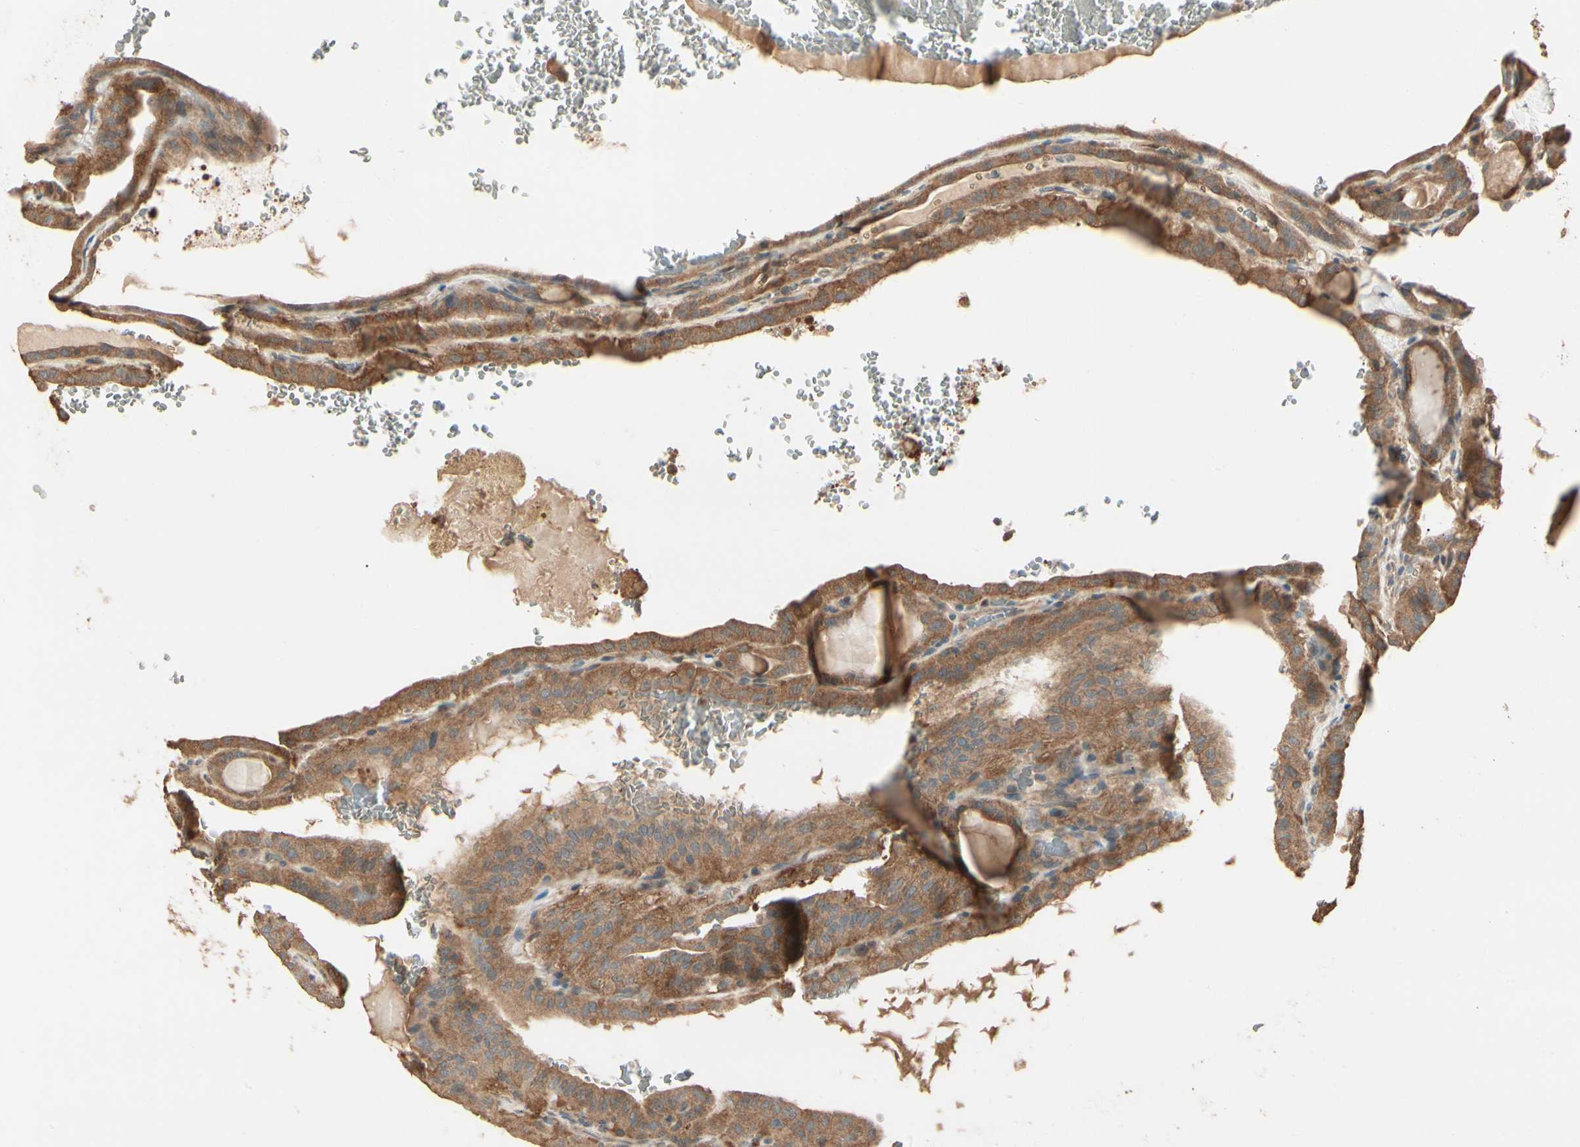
{"staining": {"intensity": "moderate", "quantity": ">75%", "location": "cytoplasmic/membranous"}, "tissue": "thyroid cancer", "cell_type": "Tumor cells", "image_type": "cancer", "snomed": [{"axis": "morphology", "description": "Papillary adenocarcinoma, NOS"}, {"axis": "topography", "description": "Thyroid gland"}], "caption": "Brown immunohistochemical staining in papillary adenocarcinoma (thyroid) displays moderate cytoplasmic/membranous staining in about >75% of tumor cells.", "gene": "CCT7", "patient": {"sex": "male", "age": 77}}